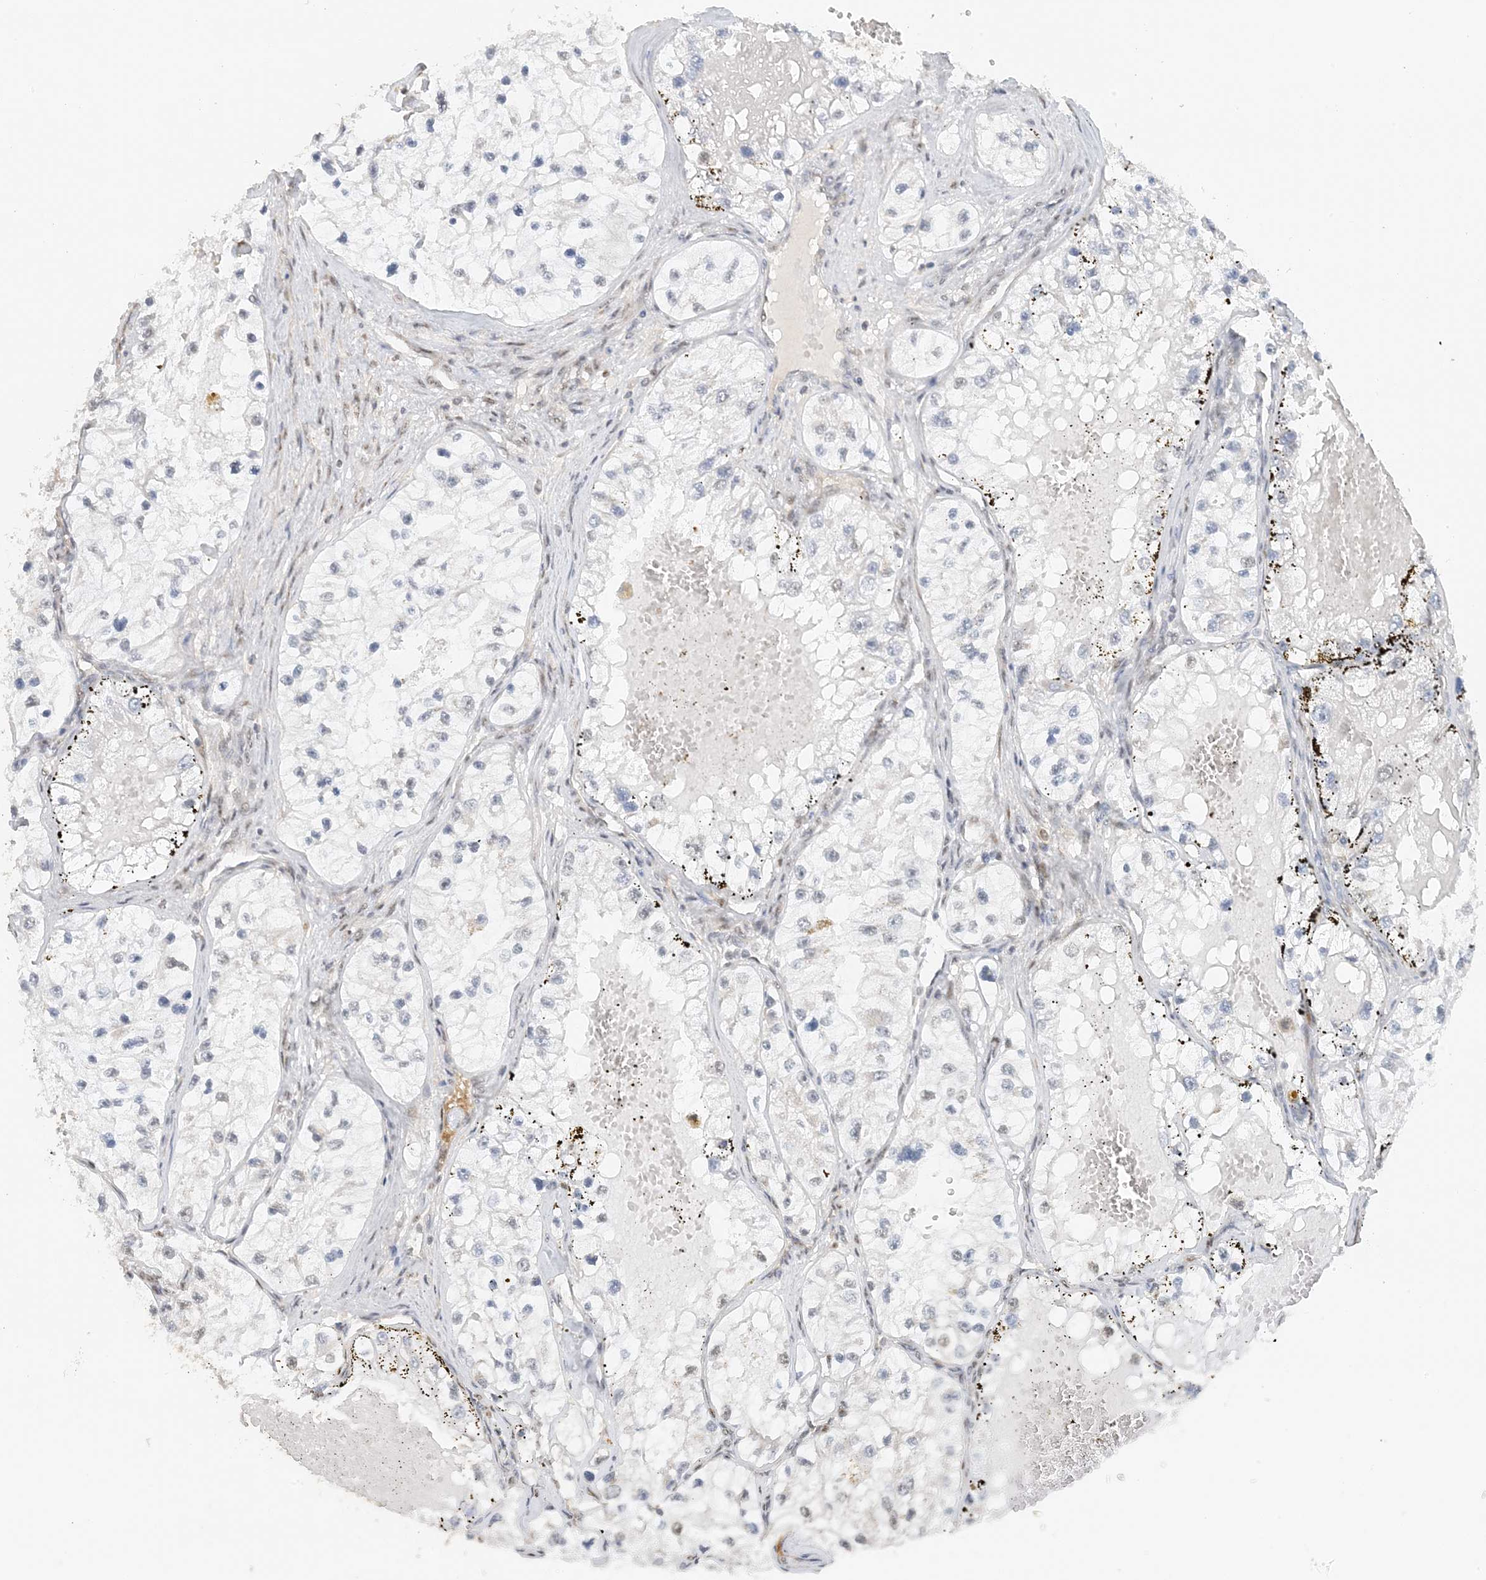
{"staining": {"intensity": "negative", "quantity": "none", "location": "none"}, "tissue": "renal cancer", "cell_type": "Tumor cells", "image_type": "cancer", "snomed": [{"axis": "morphology", "description": "Adenocarcinoma, NOS"}, {"axis": "topography", "description": "Kidney"}], "caption": "The photomicrograph shows no significant positivity in tumor cells of renal cancer.", "gene": "ZCCHC4", "patient": {"sex": "female", "age": 57}}